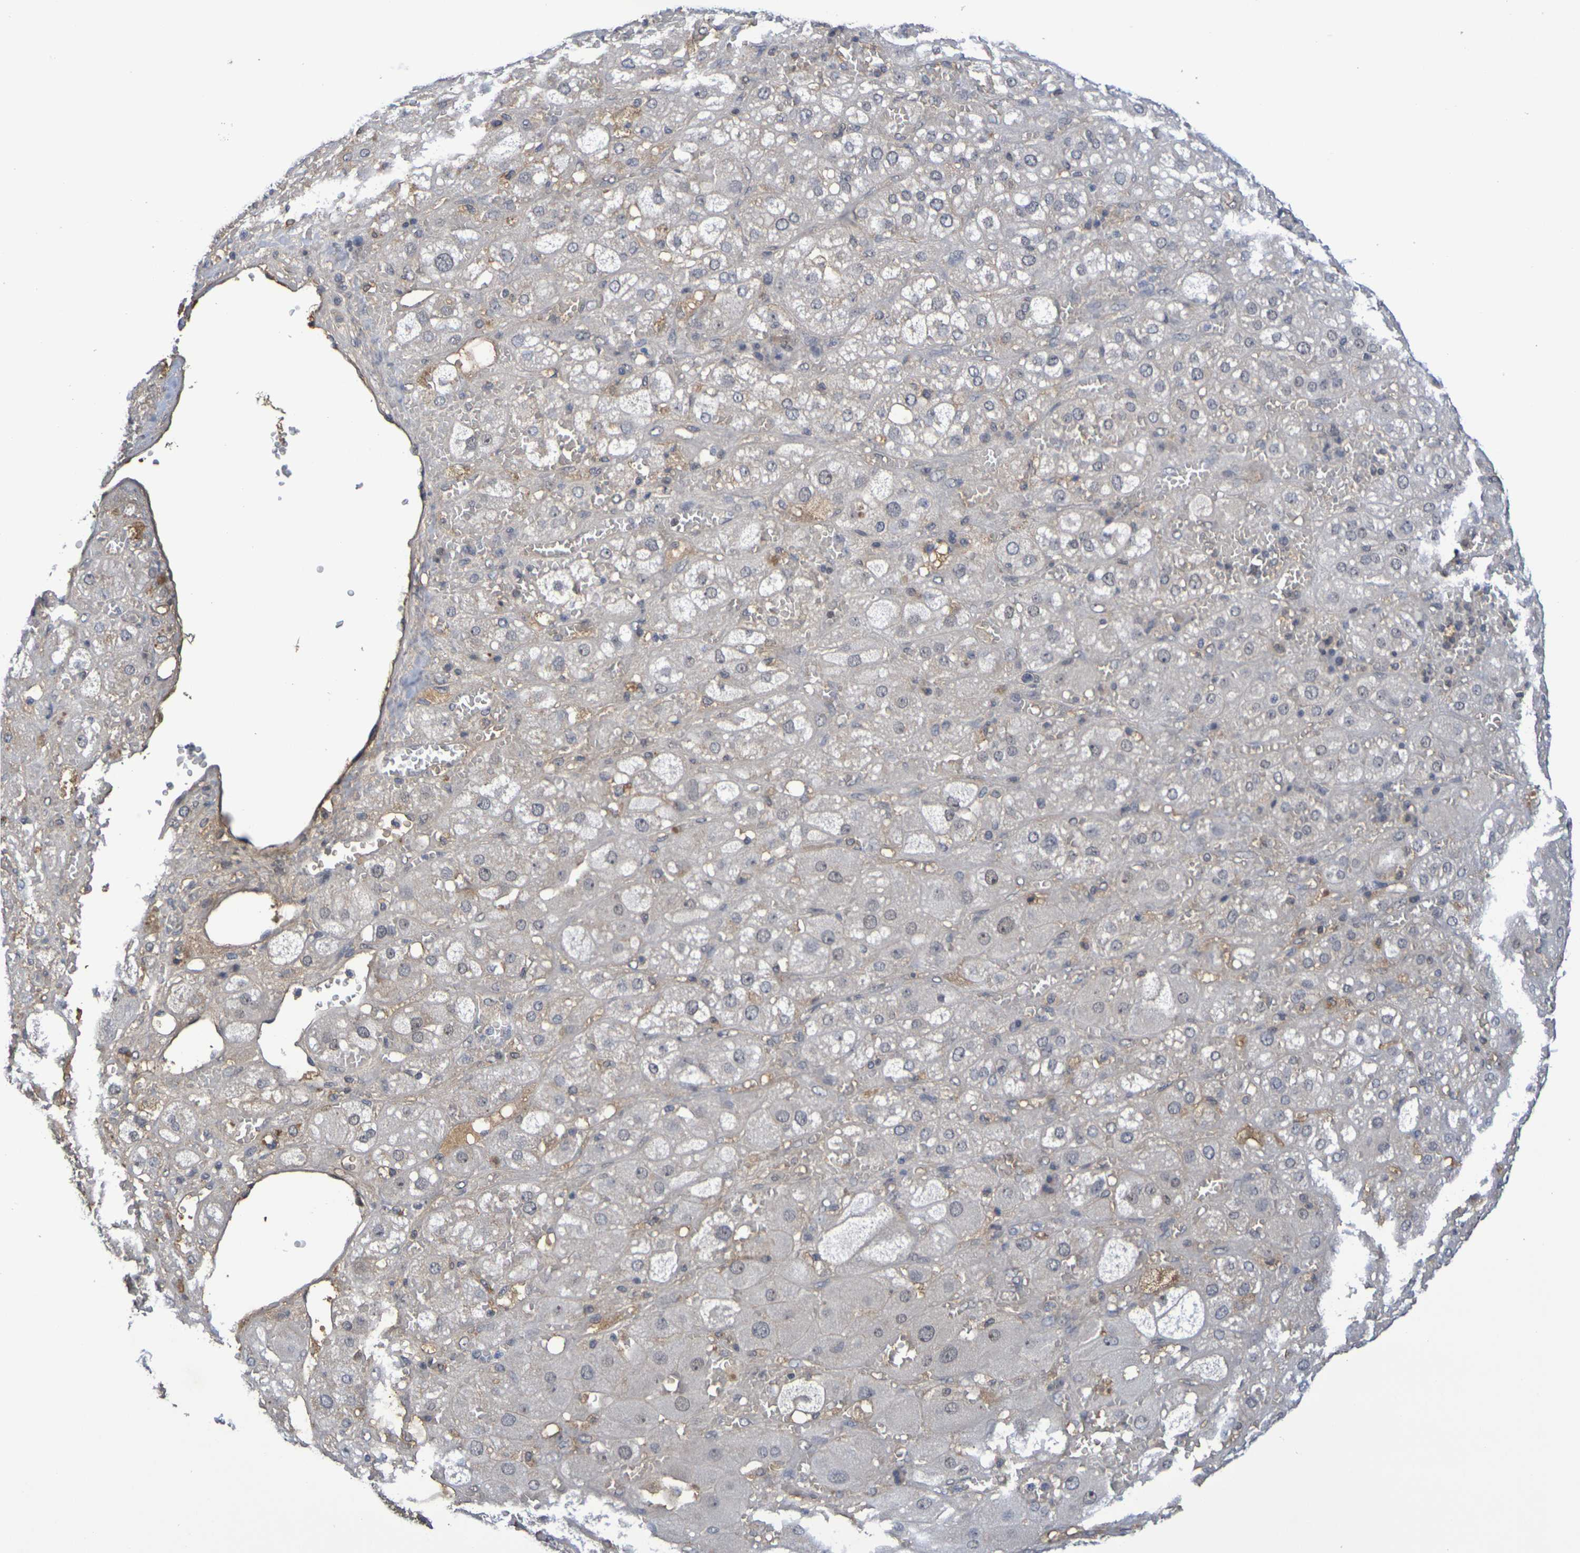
{"staining": {"intensity": "moderate", "quantity": "<25%", "location": "cytoplasmic/membranous,nuclear"}, "tissue": "adrenal gland", "cell_type": "Glandular cells", "image_type": "normal", "snomed": [{"axis": "morphology", "description": "Normal tissue, NOS"}, {"axis": "topography", "description": "Adrenal gland"}], "caption": "Immunohistochemistry image of unremarkable human adrenal gland stained for a protein (brown), which demonstrates low levels of moderate cytoplasmic/membranous,nuclear positivity in approximately <25% of glandular cells.", "gene": "TERF2", "patient": {"sex": "female", "age": 47}}